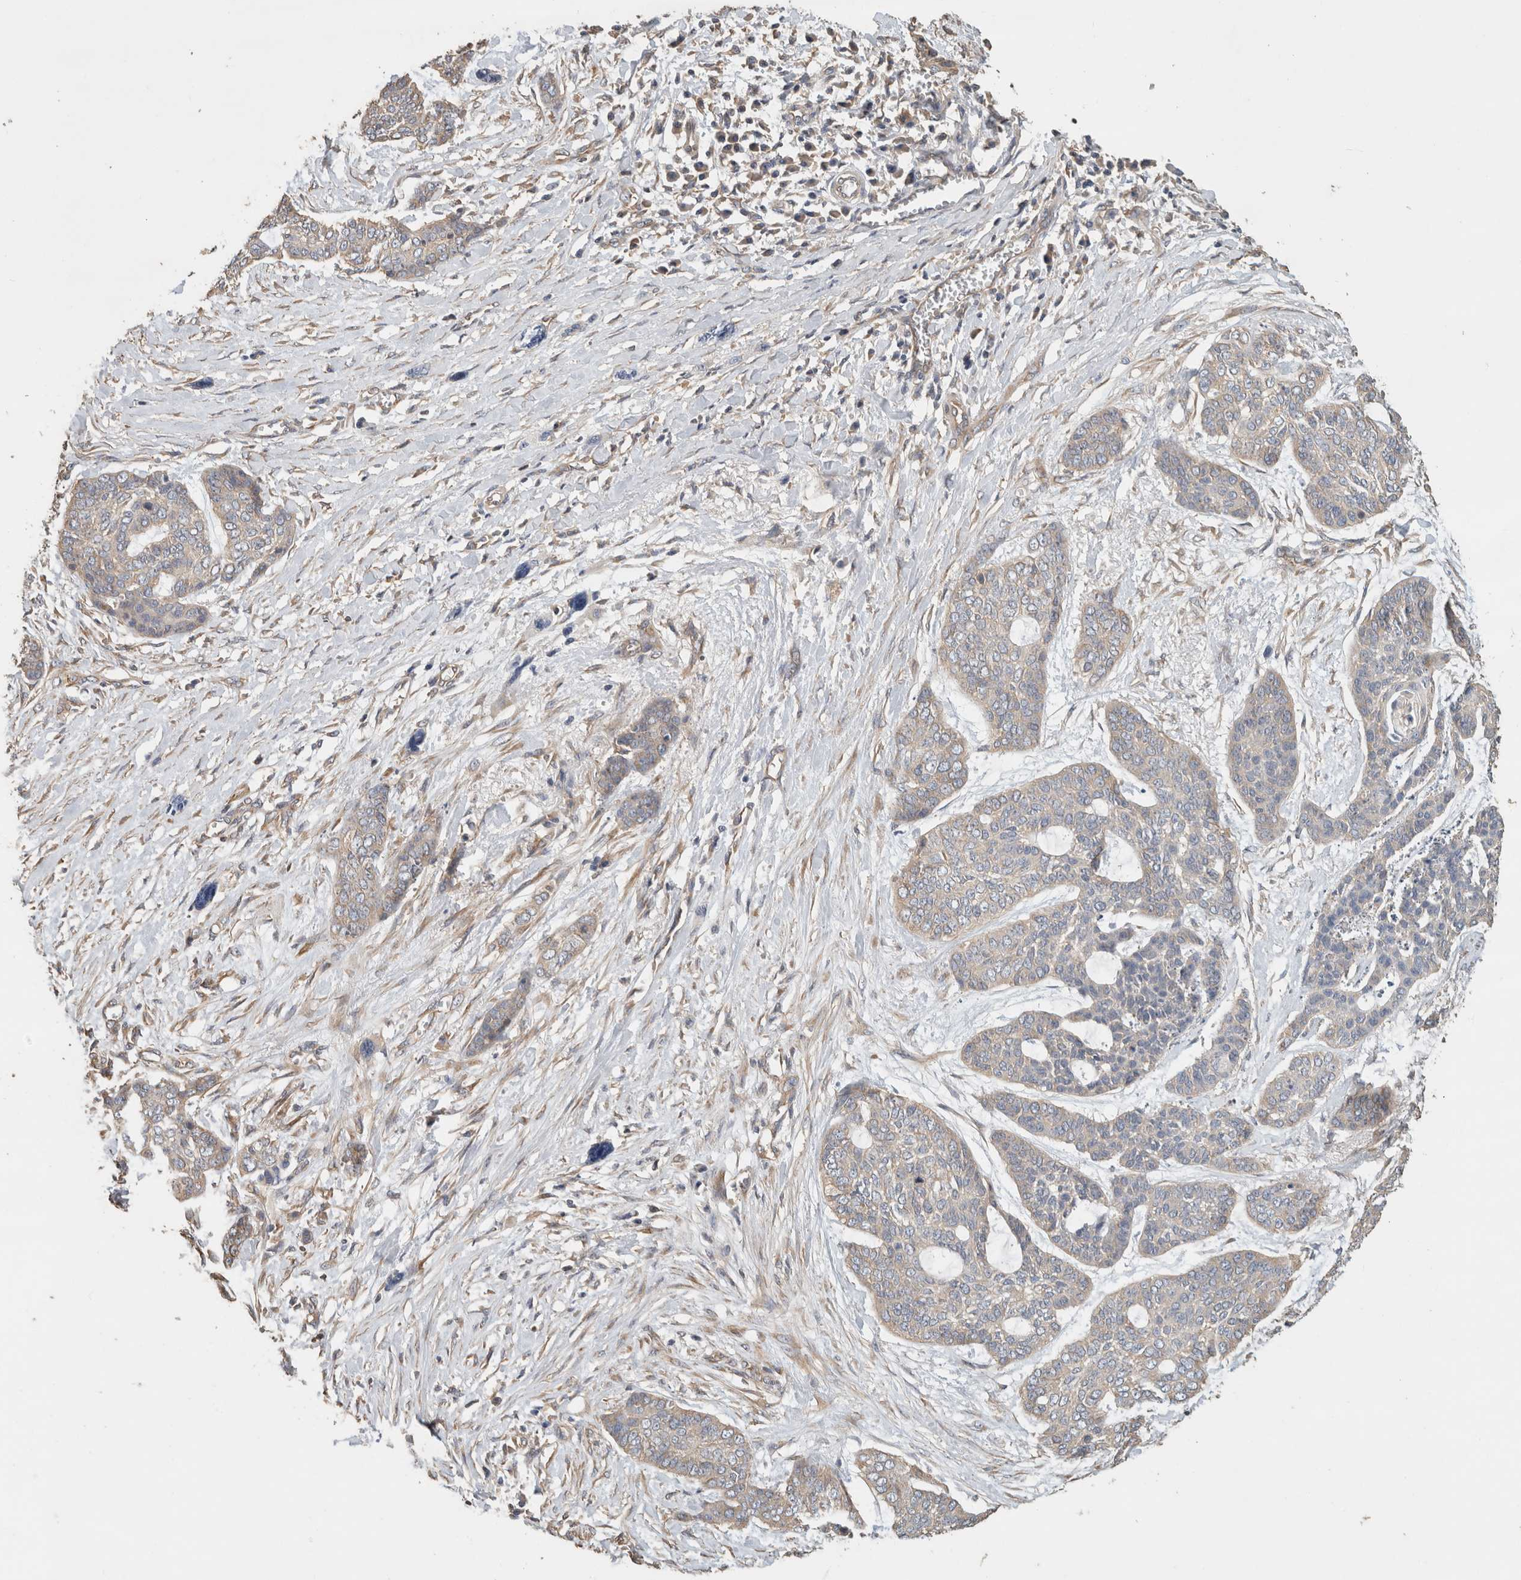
{"staining": {"intensity": "weak", "quantity": ">75%", "location": "cytoplasmic/membranous"}, "tissue": "skin cancer", "cell_type": "Tumor cells", "image_type": "cancer", "snomed": [{"axis": "morphology", "description": "Basal cell carcinoma"}, {"axis": "topography", "description": "Skin"}], "caption": "This is a histology image of immunohistochemistry staining of basal cell carcinoma (skin), which shows weak positivity in the cytoplasmic/membranous of tumor cells.", "gene": "EIF4G3", "patient": {"sex": "female", "age": 64}}